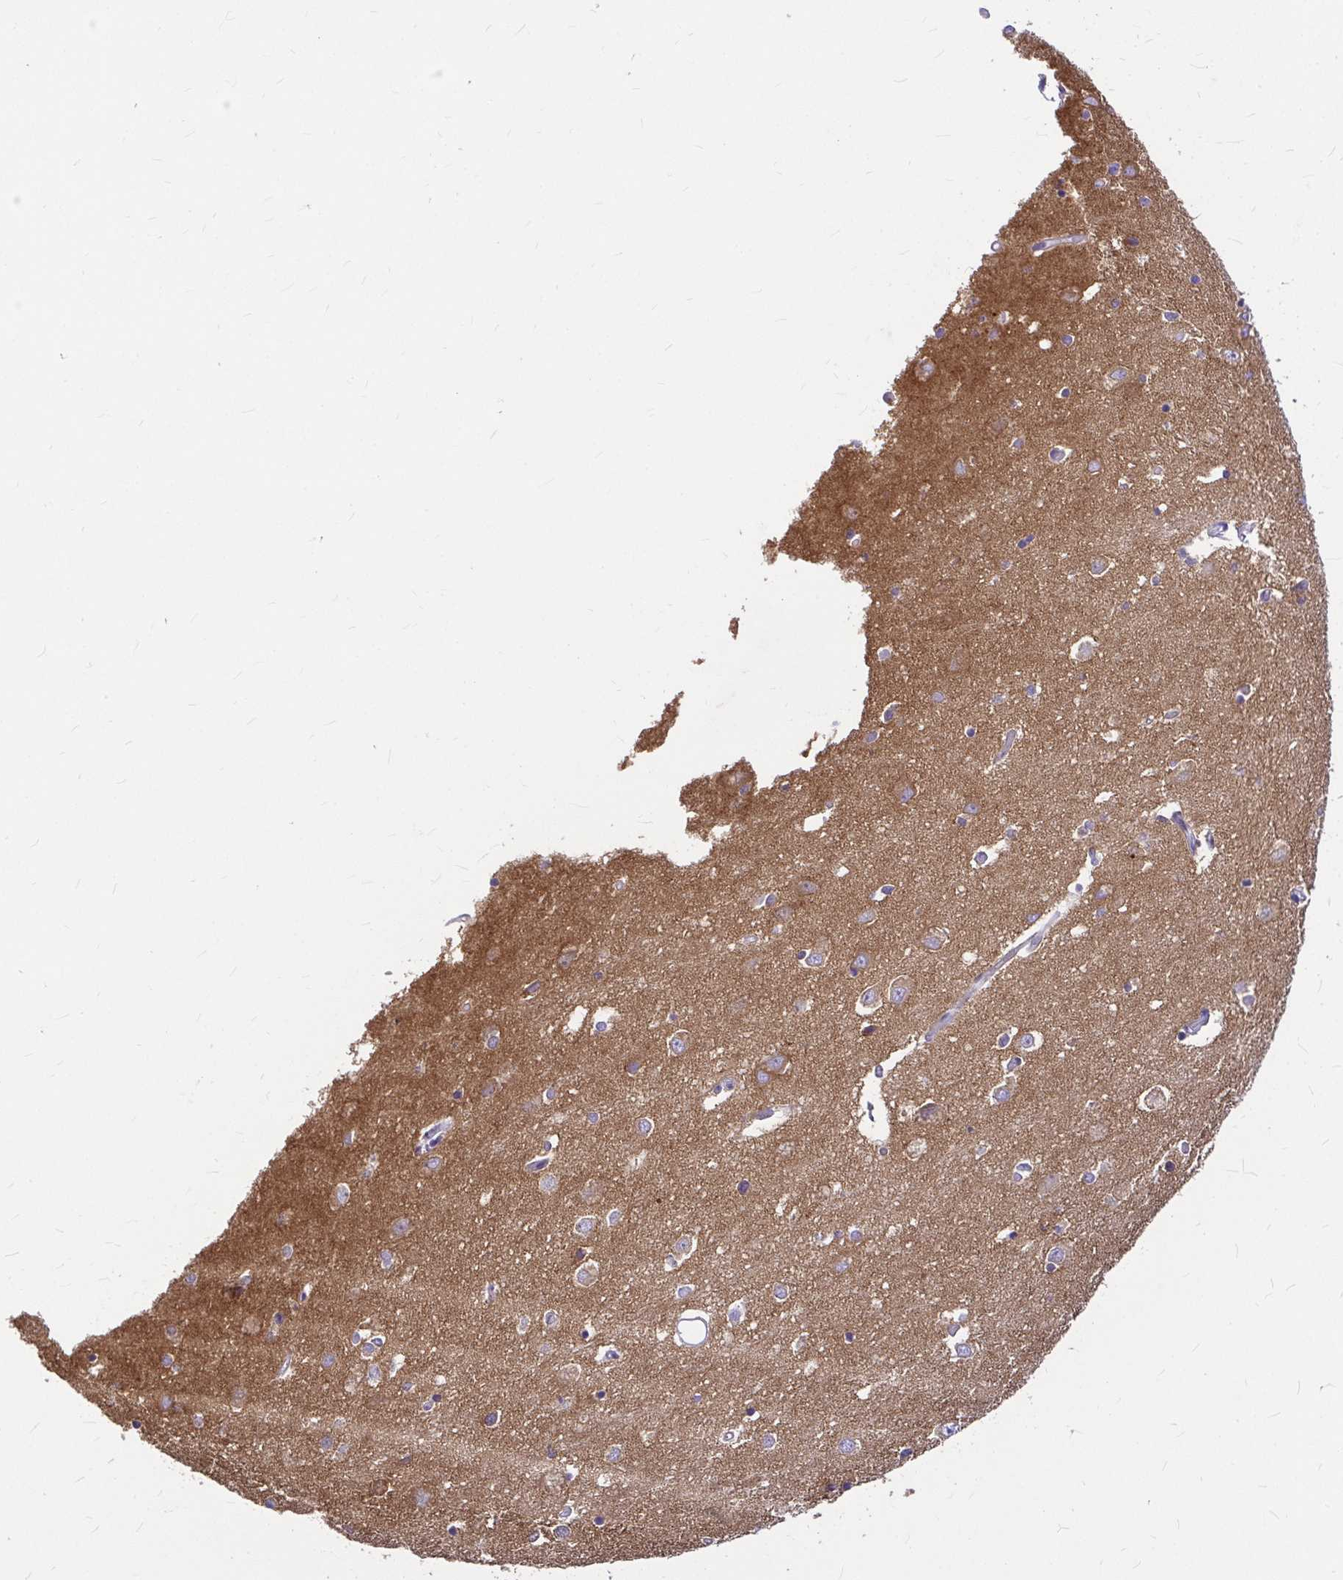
{"staining": {"intensity": "moderate", "quantity": "<25%", "location": "cytoplasmic/membranous"}, "tissue": "caudate", "cell_type": "Glial cells", "image_type": "normal", "snomed": [{"axis": "morphology", "description": "Normal tissue, NOS"}, {"axis": "topography", "description": "Lateral ventricle wall"}, {"axis": "topography", "description": "Hippocampus"}], "caption": "Protein analysis of unremarkable caudate reveals moderate cytoplasmic/membranous positivity in about <25% of glial cells. (DAB (3,3'-diaminobenzidine) IHC with brightfield microscopy, high magnification).", "gene": "GABBR2", "patient": {"sex": "female", "age": 63}}